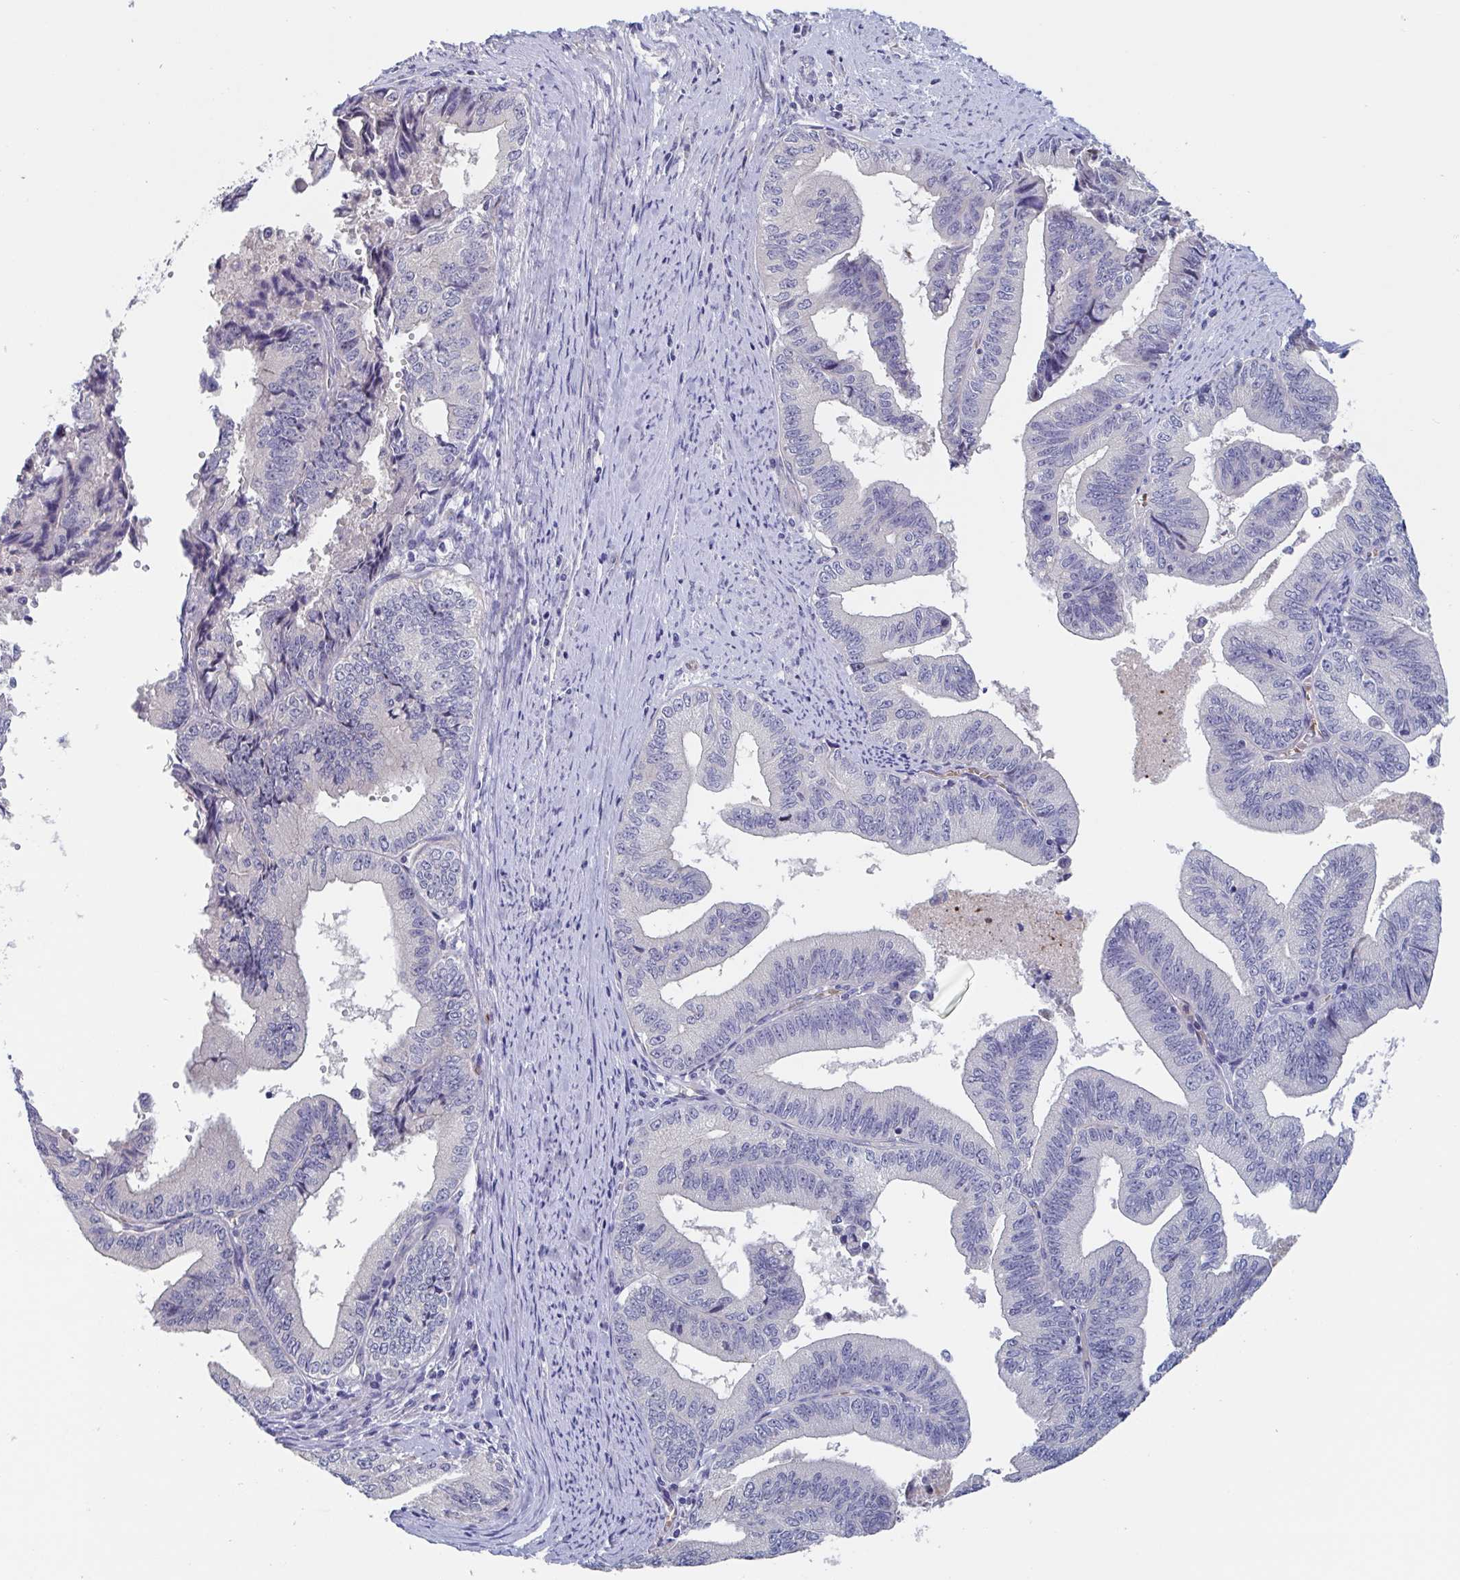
{"staining": {"intensity": "negative", "quantity": "none", "location": "none"}, "tissue": "endometrial cancer", "cell_type": "Tumor cells", "image_type": "cancer", "snomed": [{"axis": "morphology", "description": "Adenocarcinoma, NOS"}, {"axis": "topography", "description": "Endometrium"}], "caption": "Immunohistochemistry of adenocarcinoma (endometrial) shows no expression in tumor cells.", "gene": "ST14", "patient": {"sex": "female", "age": 65}}